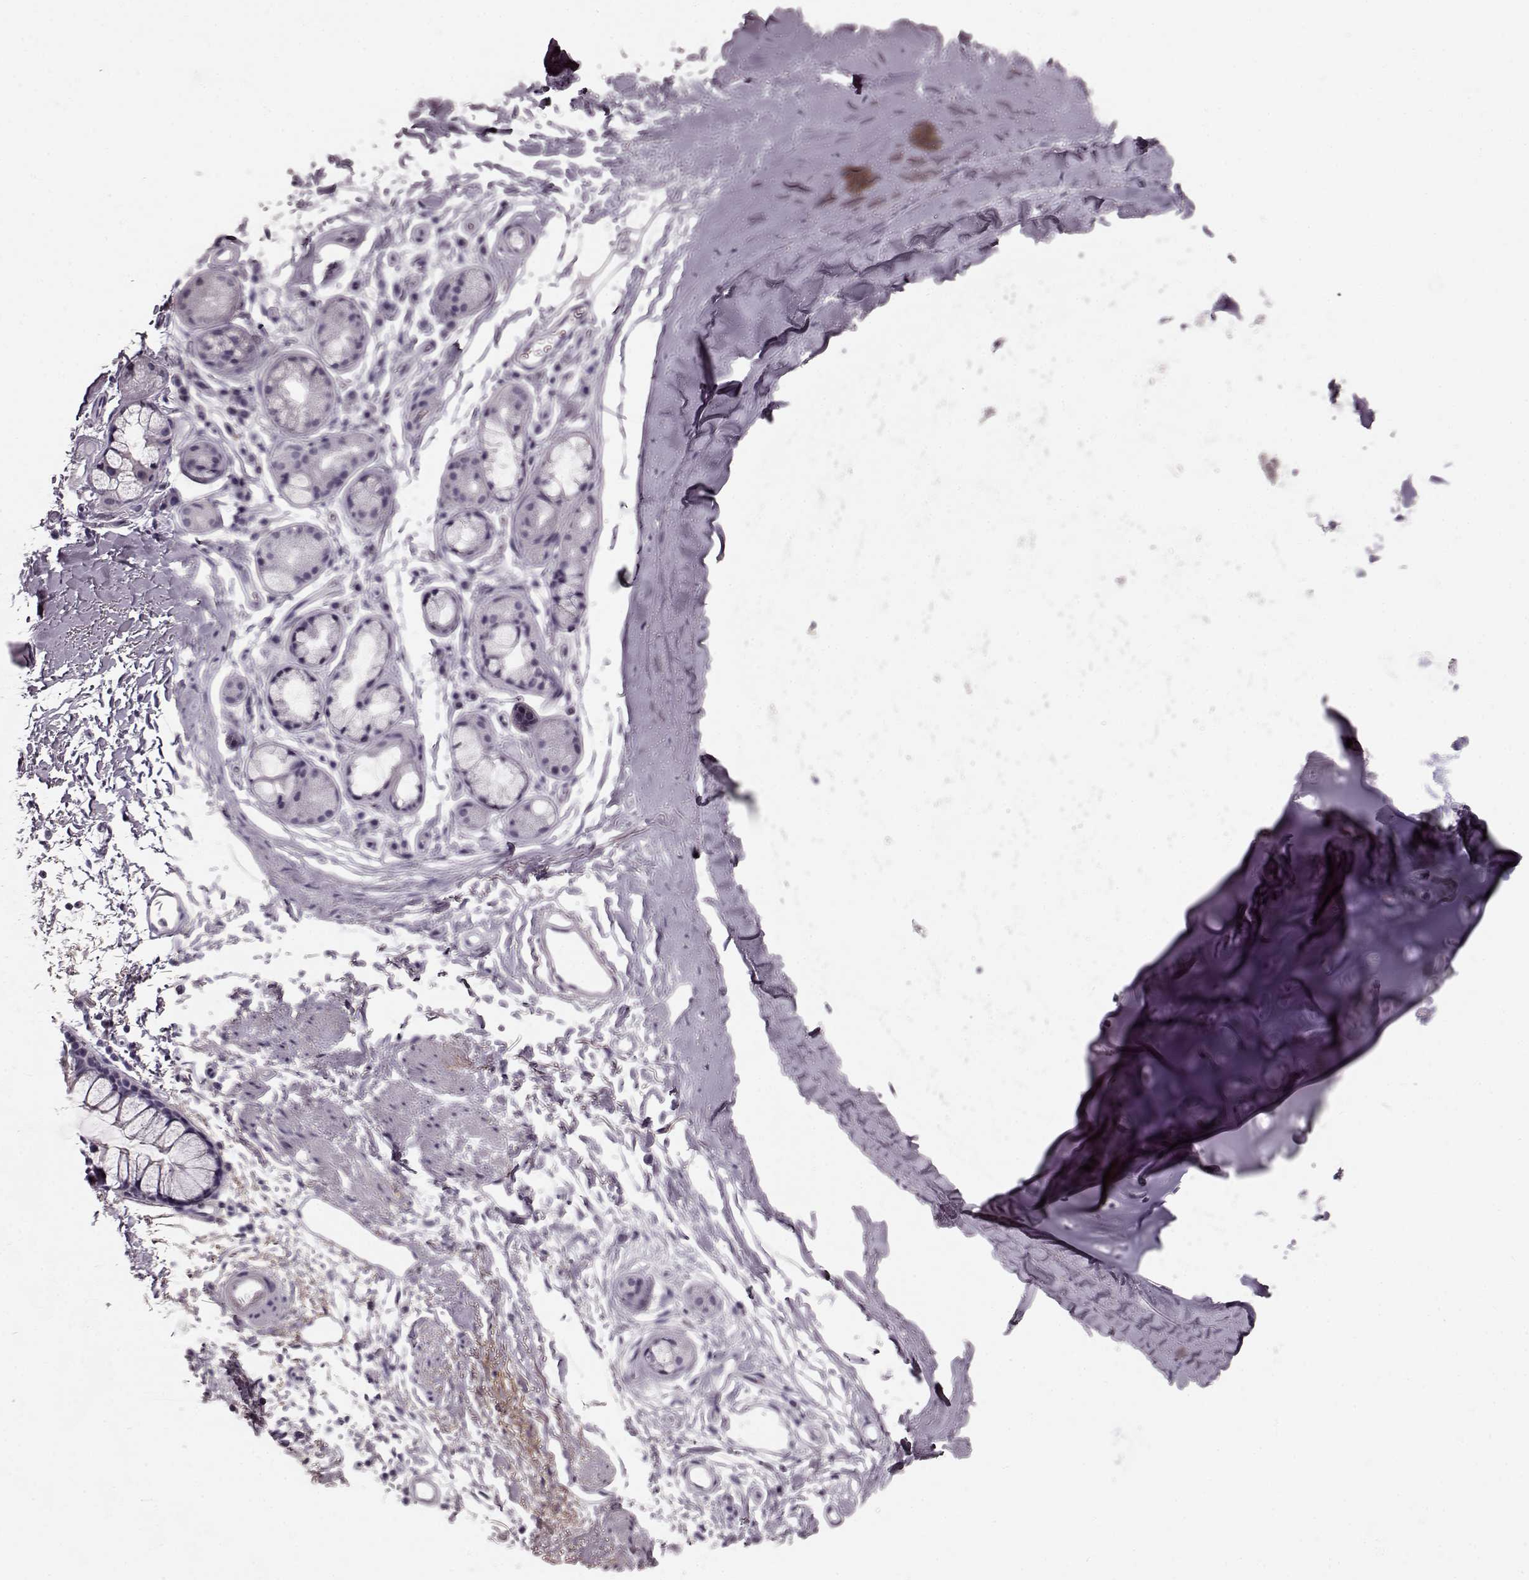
{"staining": {"intensity": "negative", "quantity": "none", "location": "none"}, "tissue": "adipose tissue", "cell_type": "Adipocytes", "image_type": "normal", "snomed": [{"axis": "morphology", "description": "Normal tissue, NOS"}, {"axis": "topography", "description": "Lymph node"}, {"axis": "topography", "description": "Bronchus"}], "caption": "High power microscopy image of an immunohistochemistry image of benign adipose tissue, revealing no significant expression in adipocytes.", "gene": "CST7", "patient": {"sex": "female", "age": 70}}